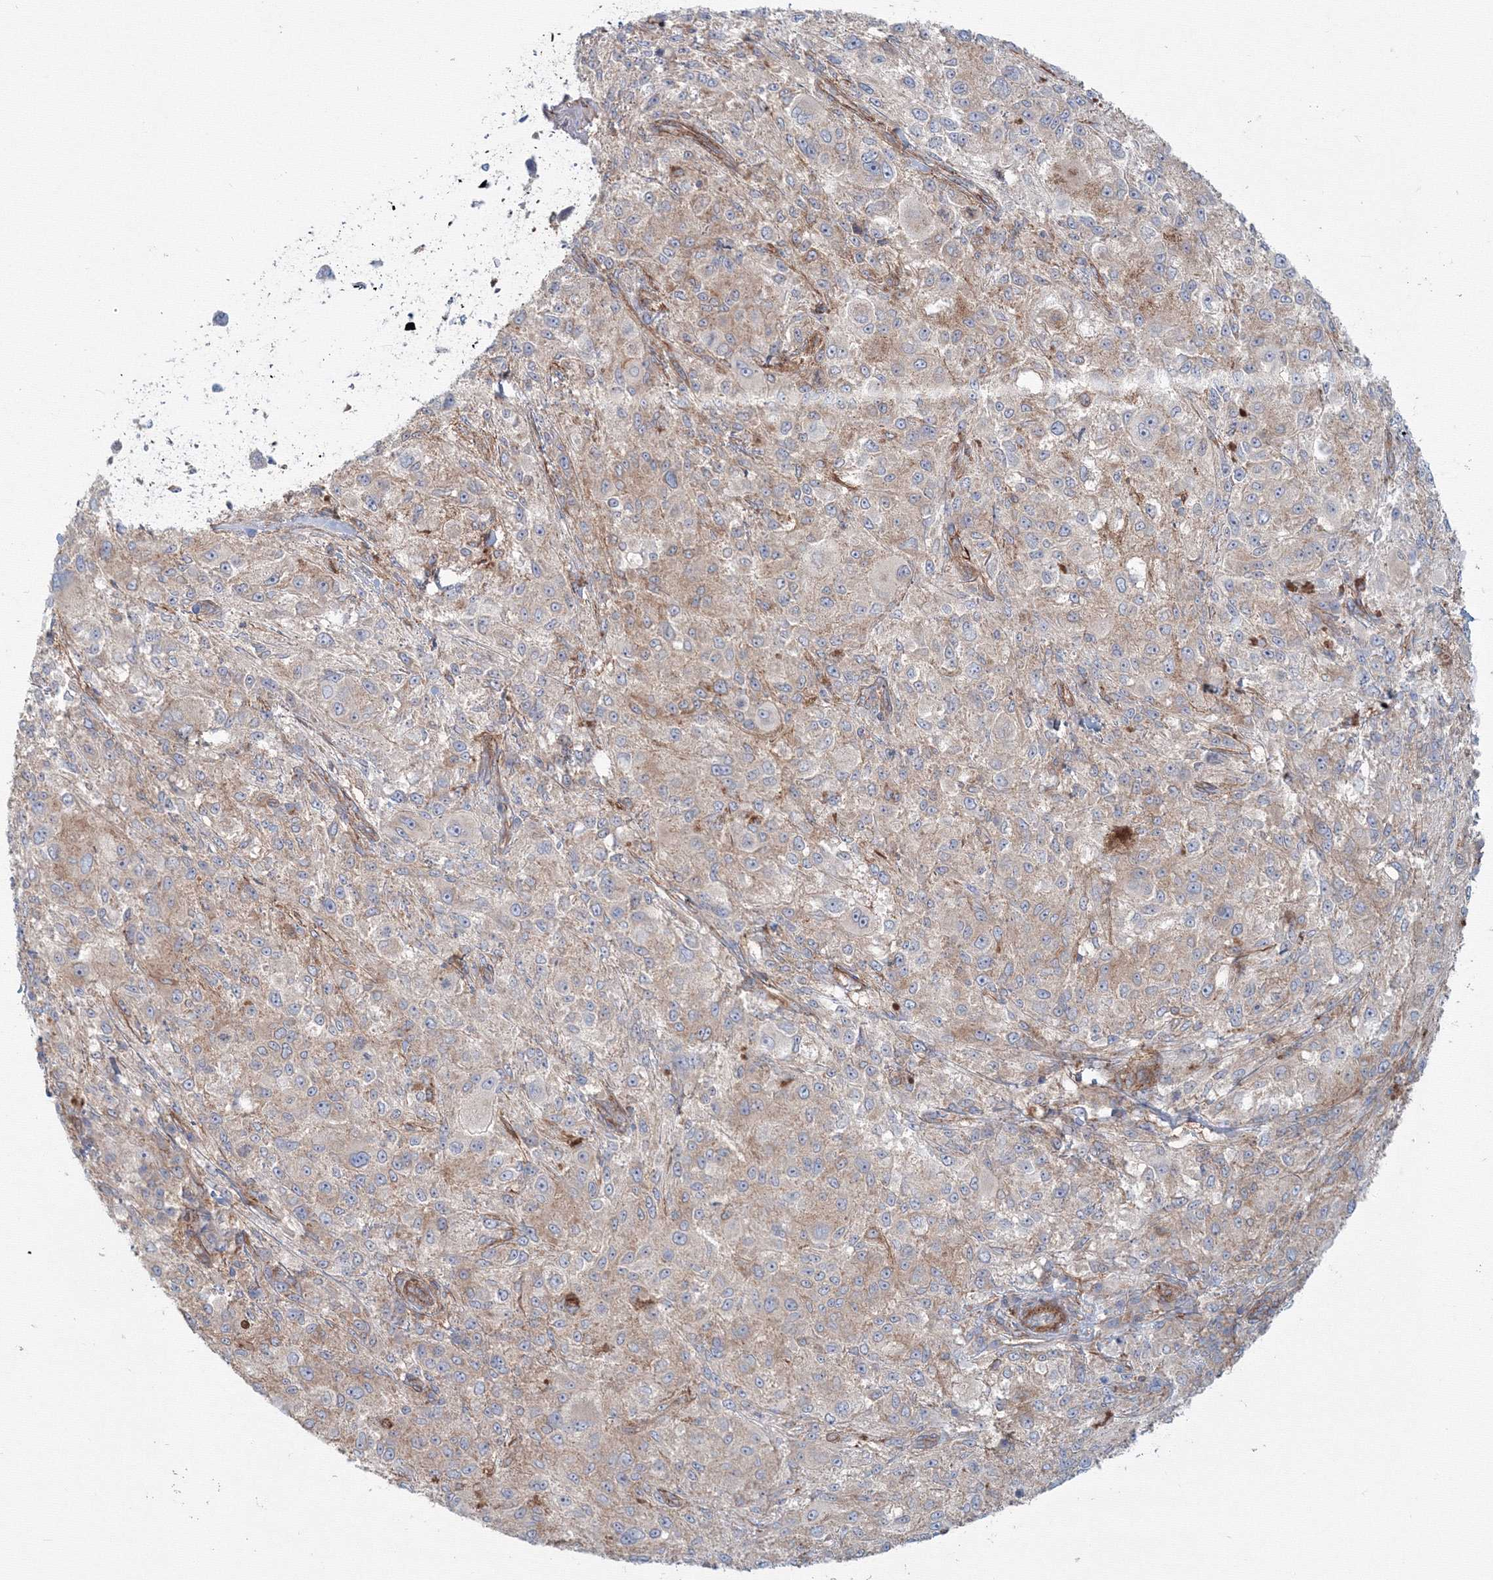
{"staining": {"intensity": "weak", "quantity": "<25%", "location": "cytoplasmic/membranous"}, "tissue": "melanoma", "cell_type": "Tumor cells", "image_type": "cancer", "snomed": [{"axis": "morphology", "description": "Necrosis, NOS"}, {"axis": "morphology", "description": "Malignant melanoma, NOS"}, {"axis": "topography", "description": "Skin"}], "caption": "Tumor cells show no significant positivity in melanoma. (DAB IHC with hematoxylin counter stain).", "gene": "SH3PXD2A", "patient": {"sex": "female", "age": 87}}